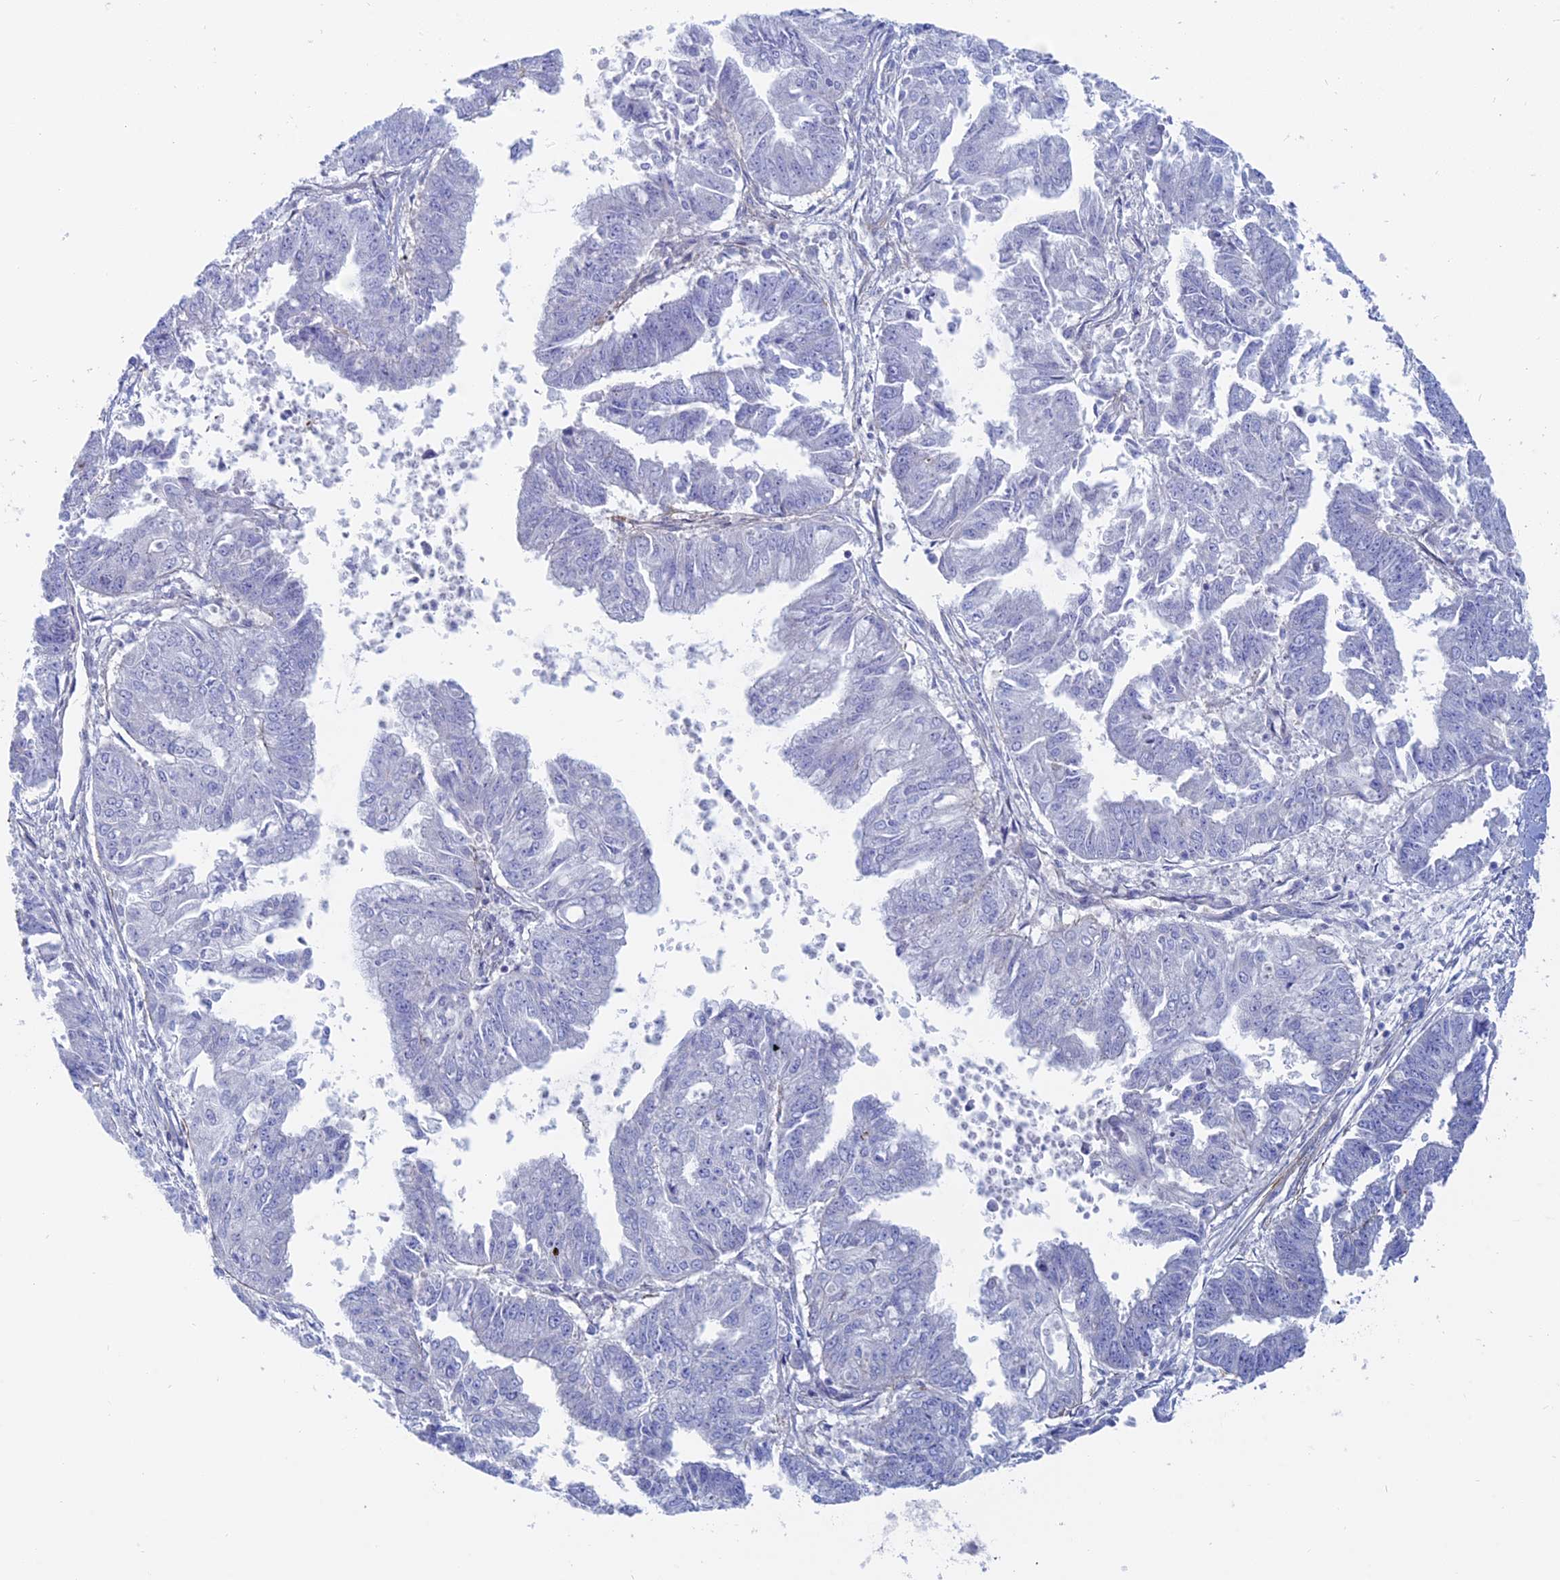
{"staining": {"intensity": "negative", "quantity": "none", "location": "none"}, "tissue": "endometrial cancer", "cell_type": "Tumor cells", "image_type": "cancer", "snomed": [{"axis": "morphology", "description": "Adenocarcinoma, NOS"}, {"axis": "topography", "description": "Endometrium"}], "caption": "This photomicrograph is of adenocarcinoma (endometrial) stained with immunohistochemistry to label a protein in brown with the nuclei are counter-stained blue. There is no positivity in tumor cells.", "gene": "TBC1D30", "patient": {"sex": "female", "age": 73}}